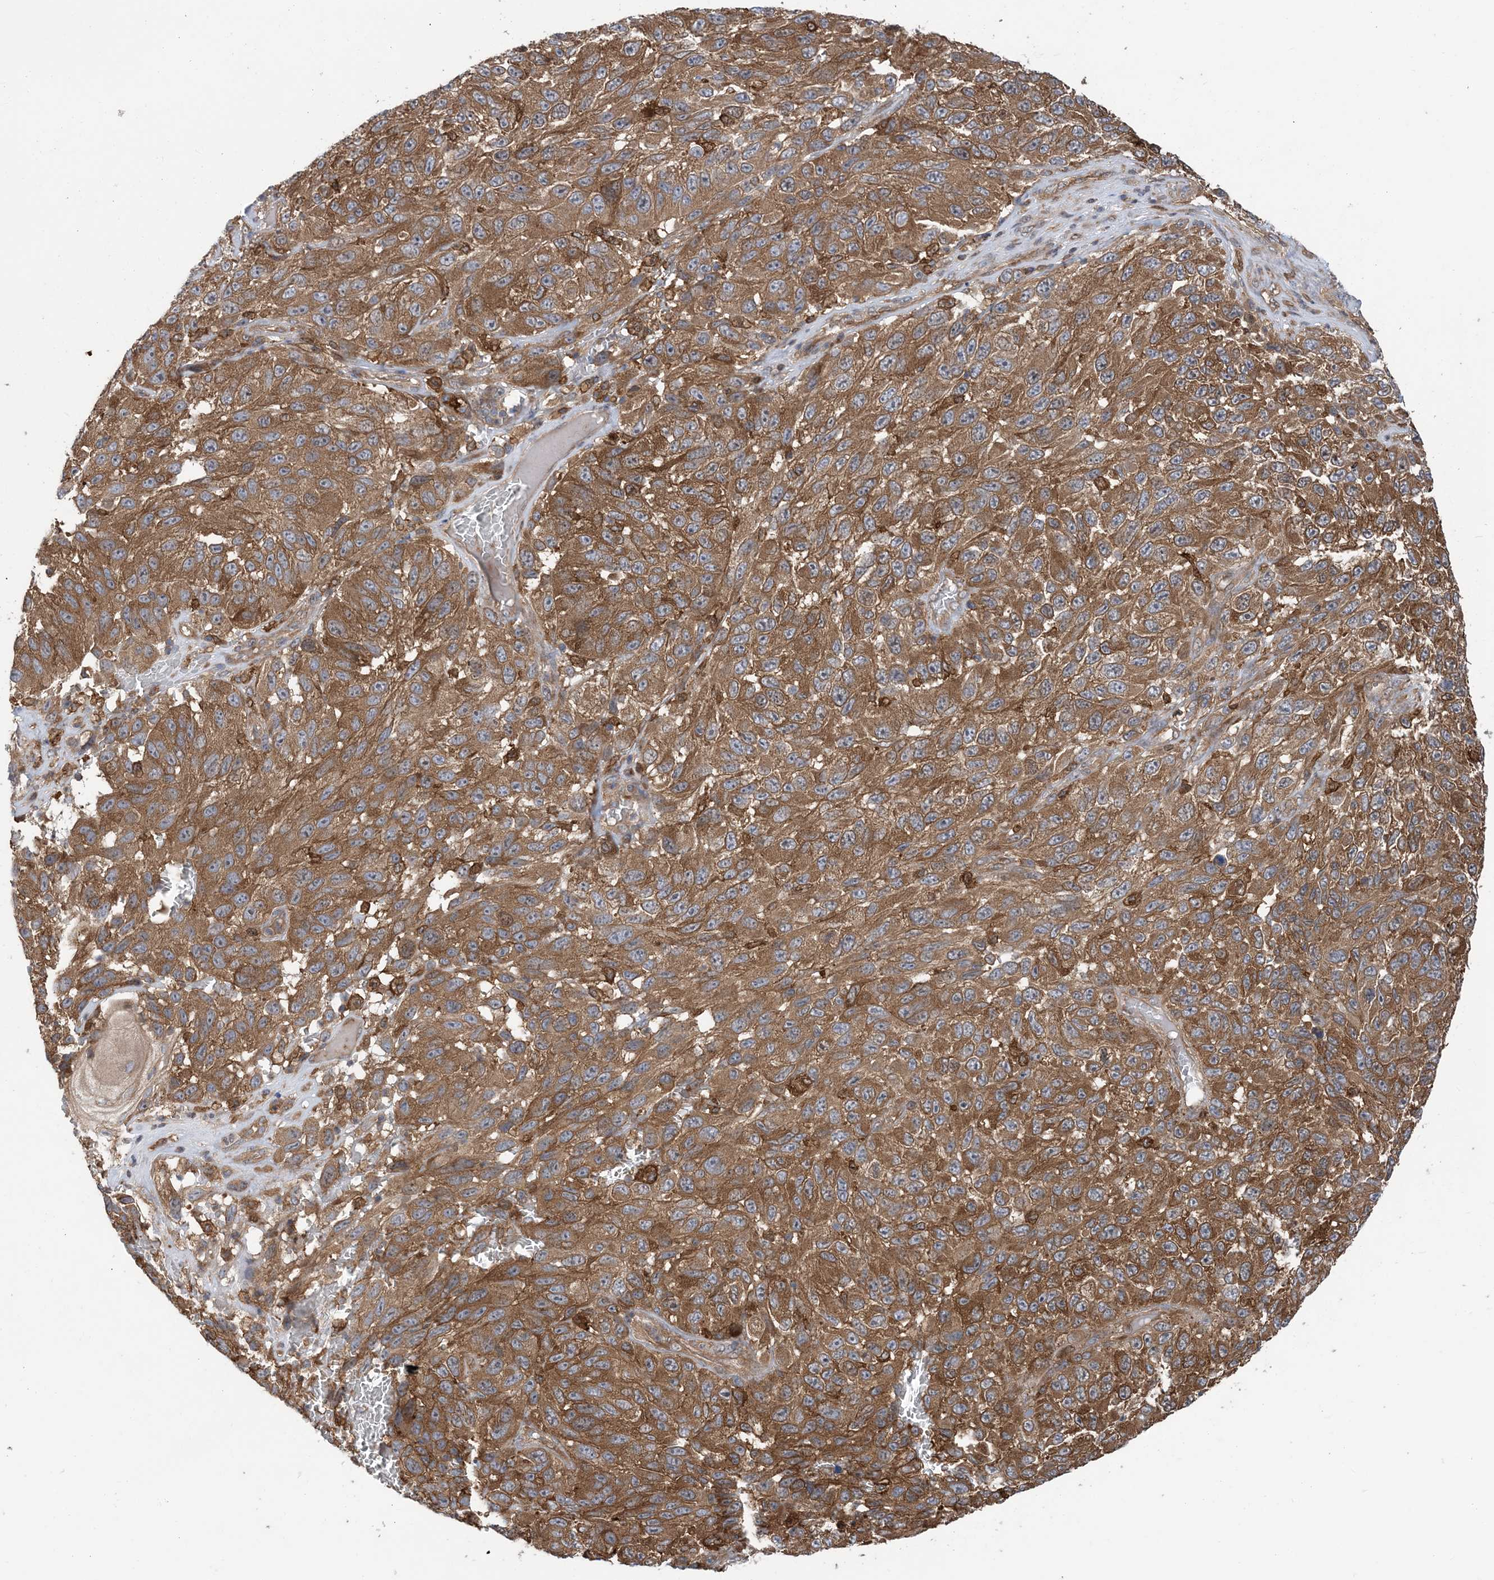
{"staining": {"intensity": "moderate", "quantity": ">75%", "location": "cytoplasmic/membranous"}, "tissue": "melanoma", "cell_type": "Tumor cells", "image_type": "cancer", "snomed": [{"axis": "morphology", "description": "Malignant melanoma, NOS"}, {"axis": "topography", "description": "Skin"}], "caption": "There is medium levels of moderate cytoplasmic/membranous expression in tumor cells of melanoma, as demonstrated by immunohistochemical staining (brown color).", "gene": "HS1BP3", "patient": {"sex": "female", "age": 96}}